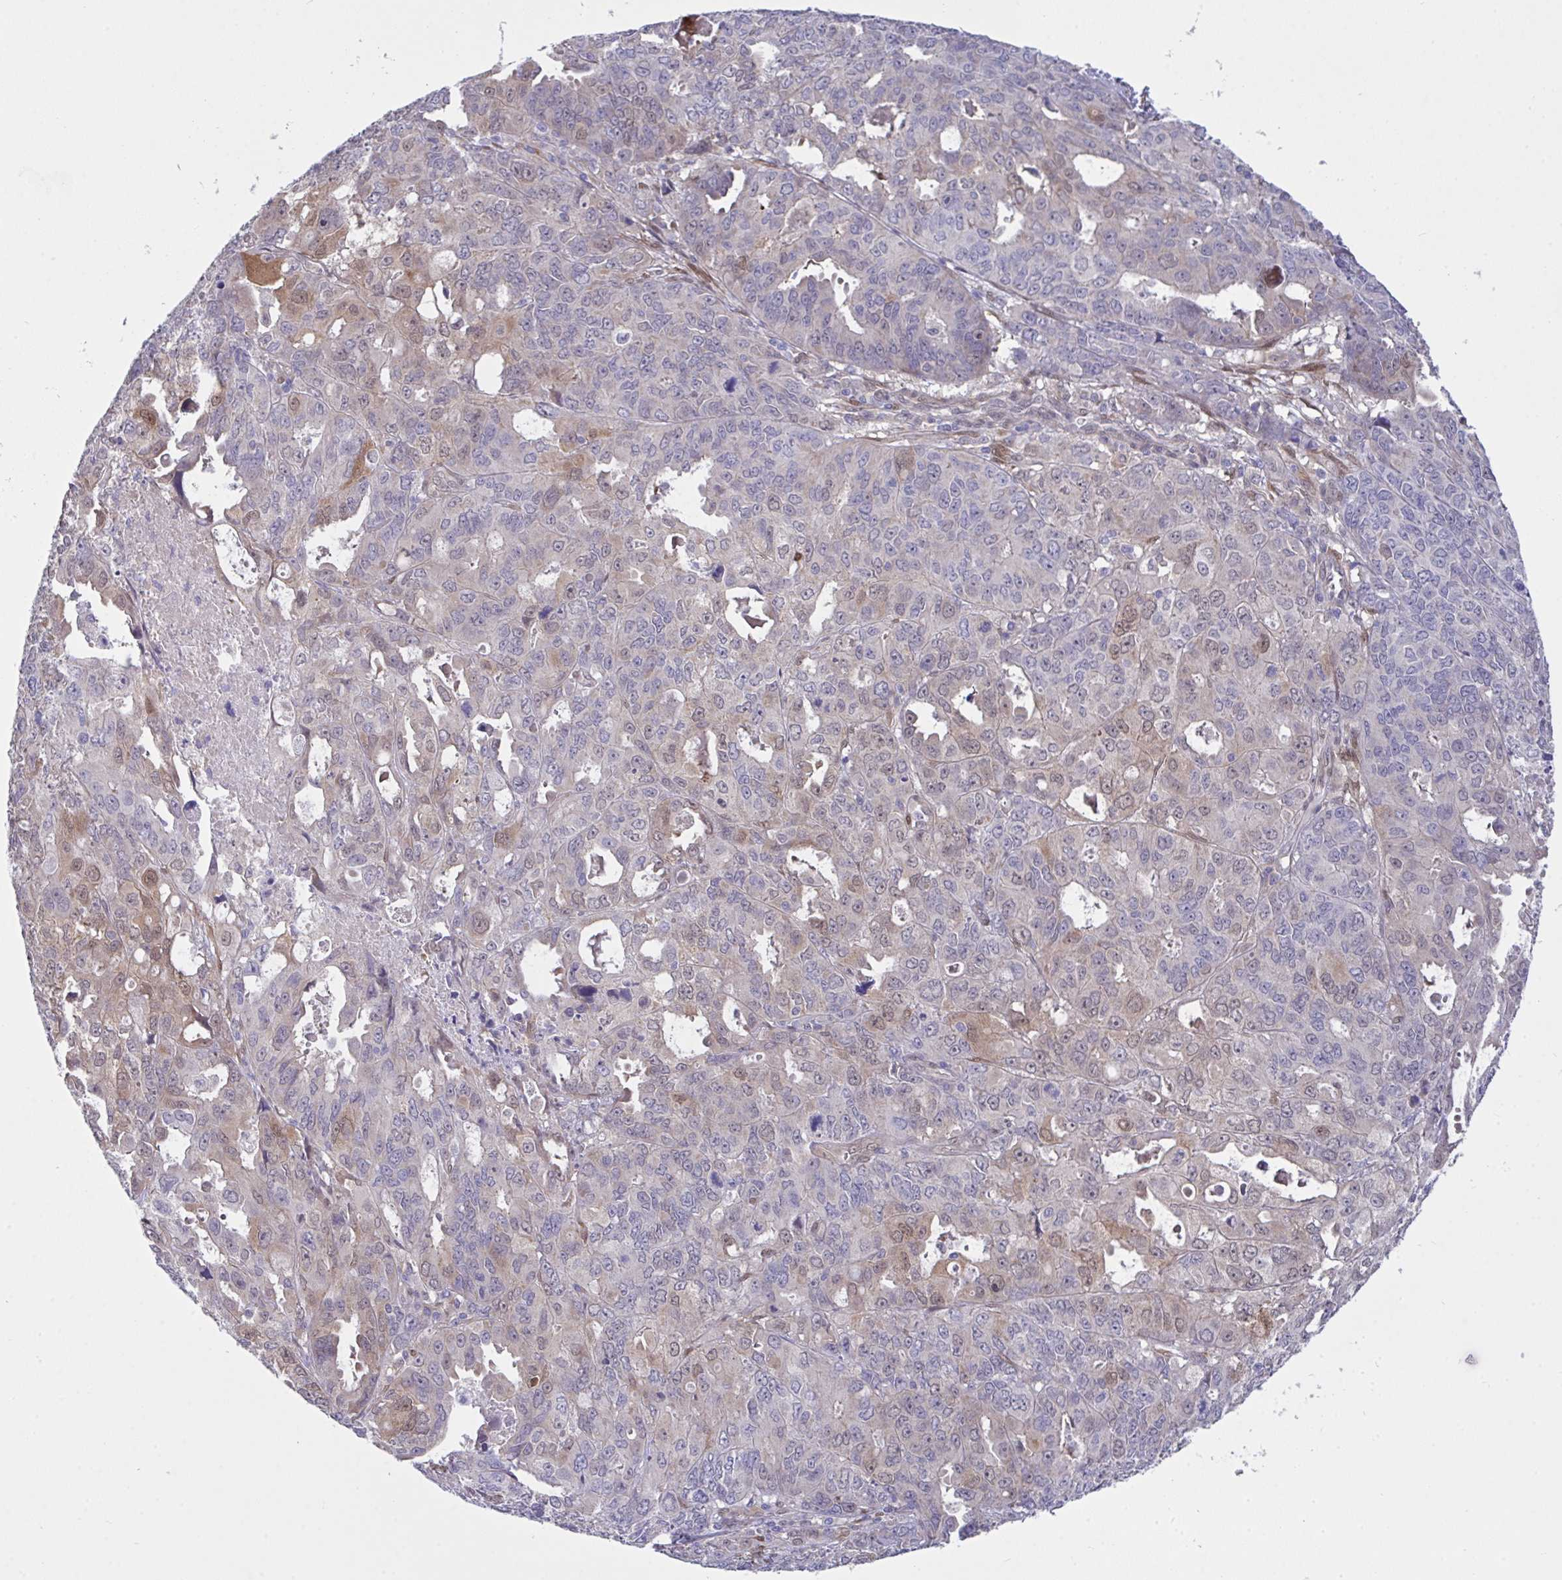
{"staining": {"intensity": "moderate", "quantity": "<25%", "location": "cytoplasmic/membranous,nuclear"}, "tissue": "endometrial cancer", "cell_type": "Tumor cells", "image_type": "cancer", "snomed": [{"axis": "morphology", "description": "Adenocarcinoma, NOS"}, {"axis": "topography", "description": "Uterus"}], "caption": "Immunohistochemical staining of human adenocarcinoma (endometrial) reveals low levels of moderate cytoplasmic/membranous and nuclear protein expression in about <25% of tumor cells. (Stains: DAB (3,3'-diaminobenzidine) in brown, nuclei in blue, Microscopy: brightfield microscopy at high magnification).", "gene": "L3HYPDH", "patient": {"sex": "female", "age": 79}}